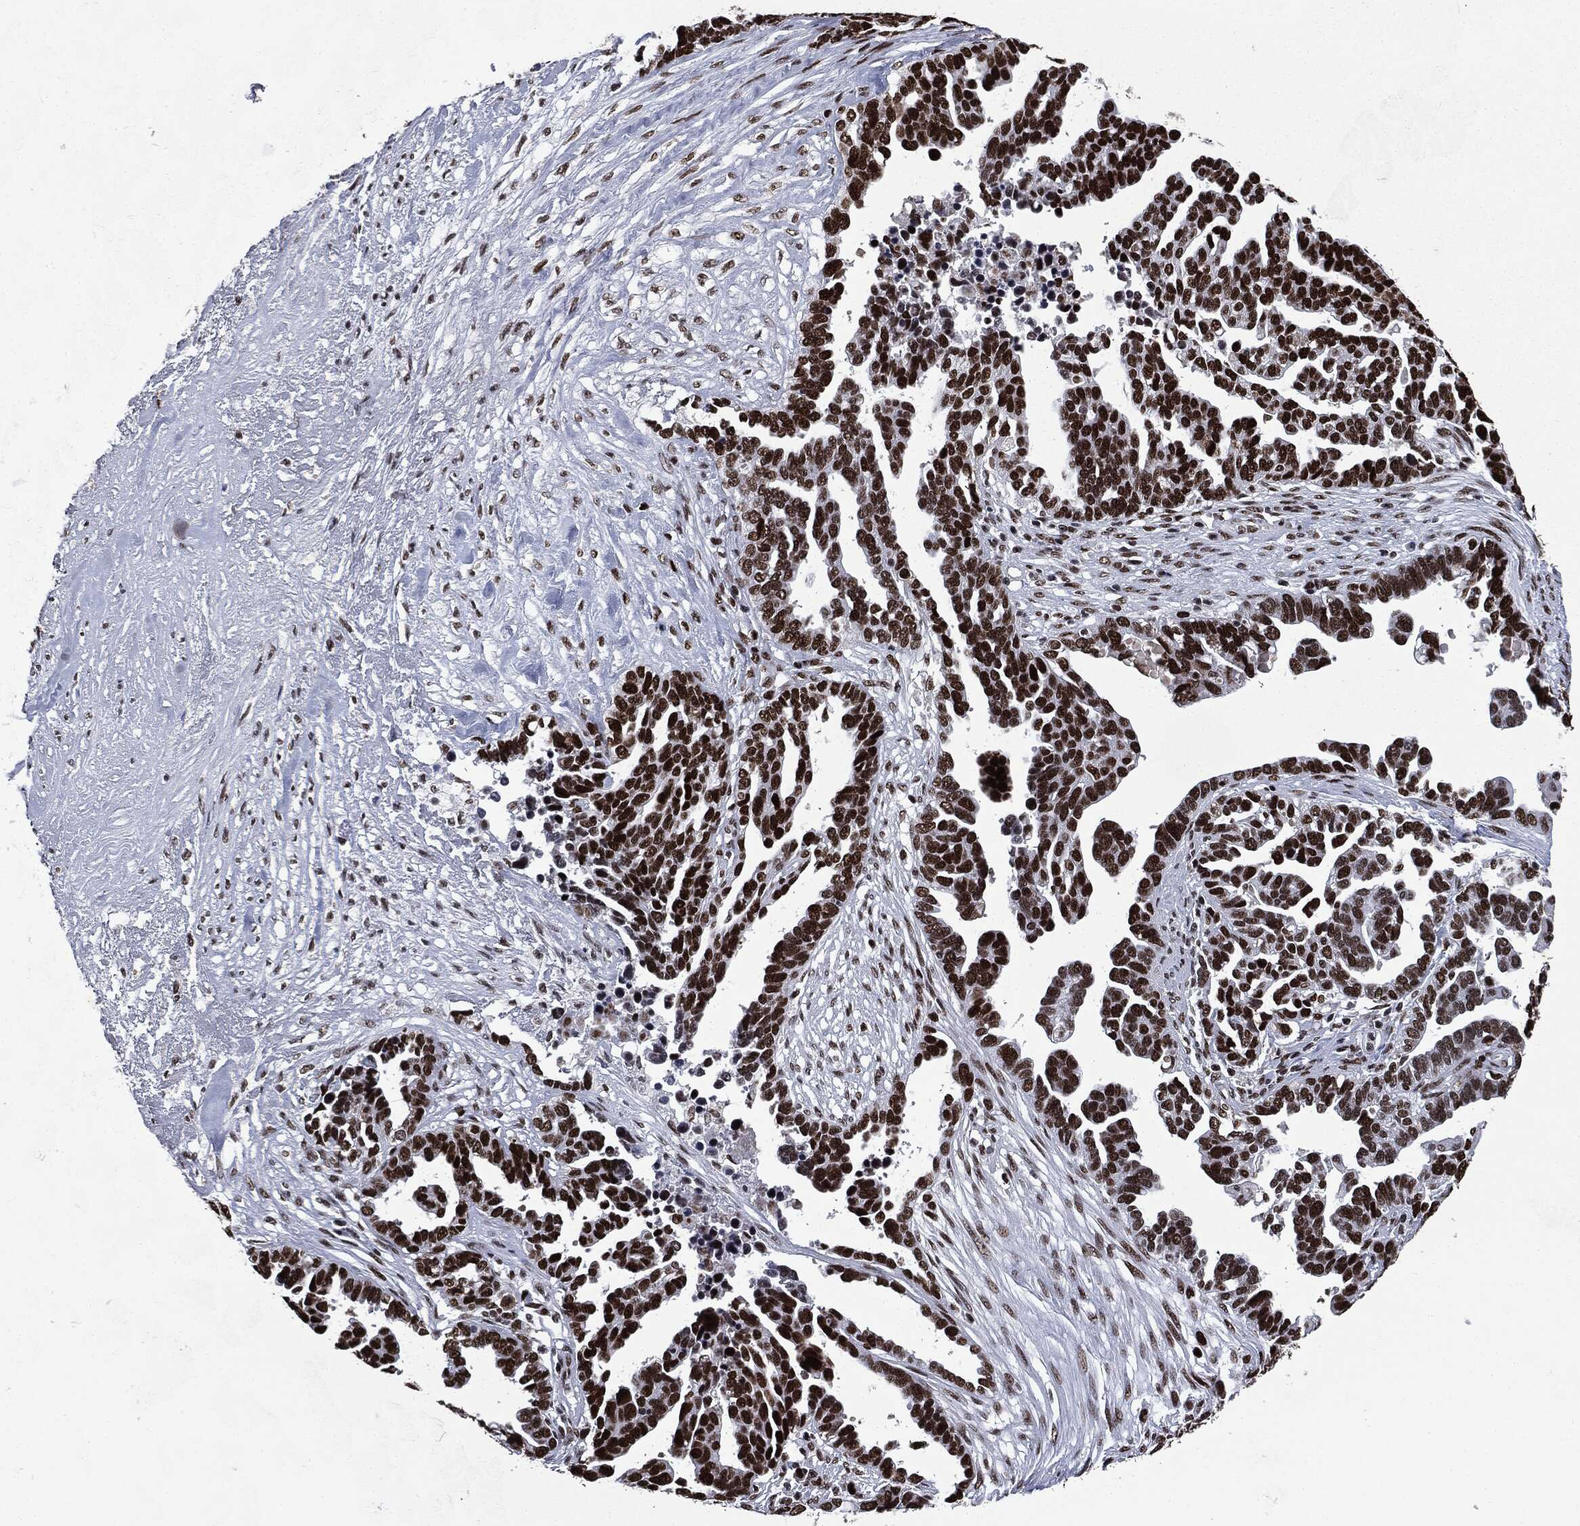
{"staining": {"intensity": "strong", "quantity": ">75%", "location": "nuclear"}, "tissue": "ovarian cancer", "cell_type": "Tumor cells", "image_type": "cancer", "snomed": [{"axis": "morphology", "description": "Cystadenocarcinoma, serous, NOS"}, {"axis": "topography", "description": "Ovary"}], "caption": "Immunohistochemical staining of human ovarian cancer demonstrates strong nuclear protein staining in approximately >75% of tumor cells.", "gene": "MSH2", "patient": {"sex": "female", "age": 54}}